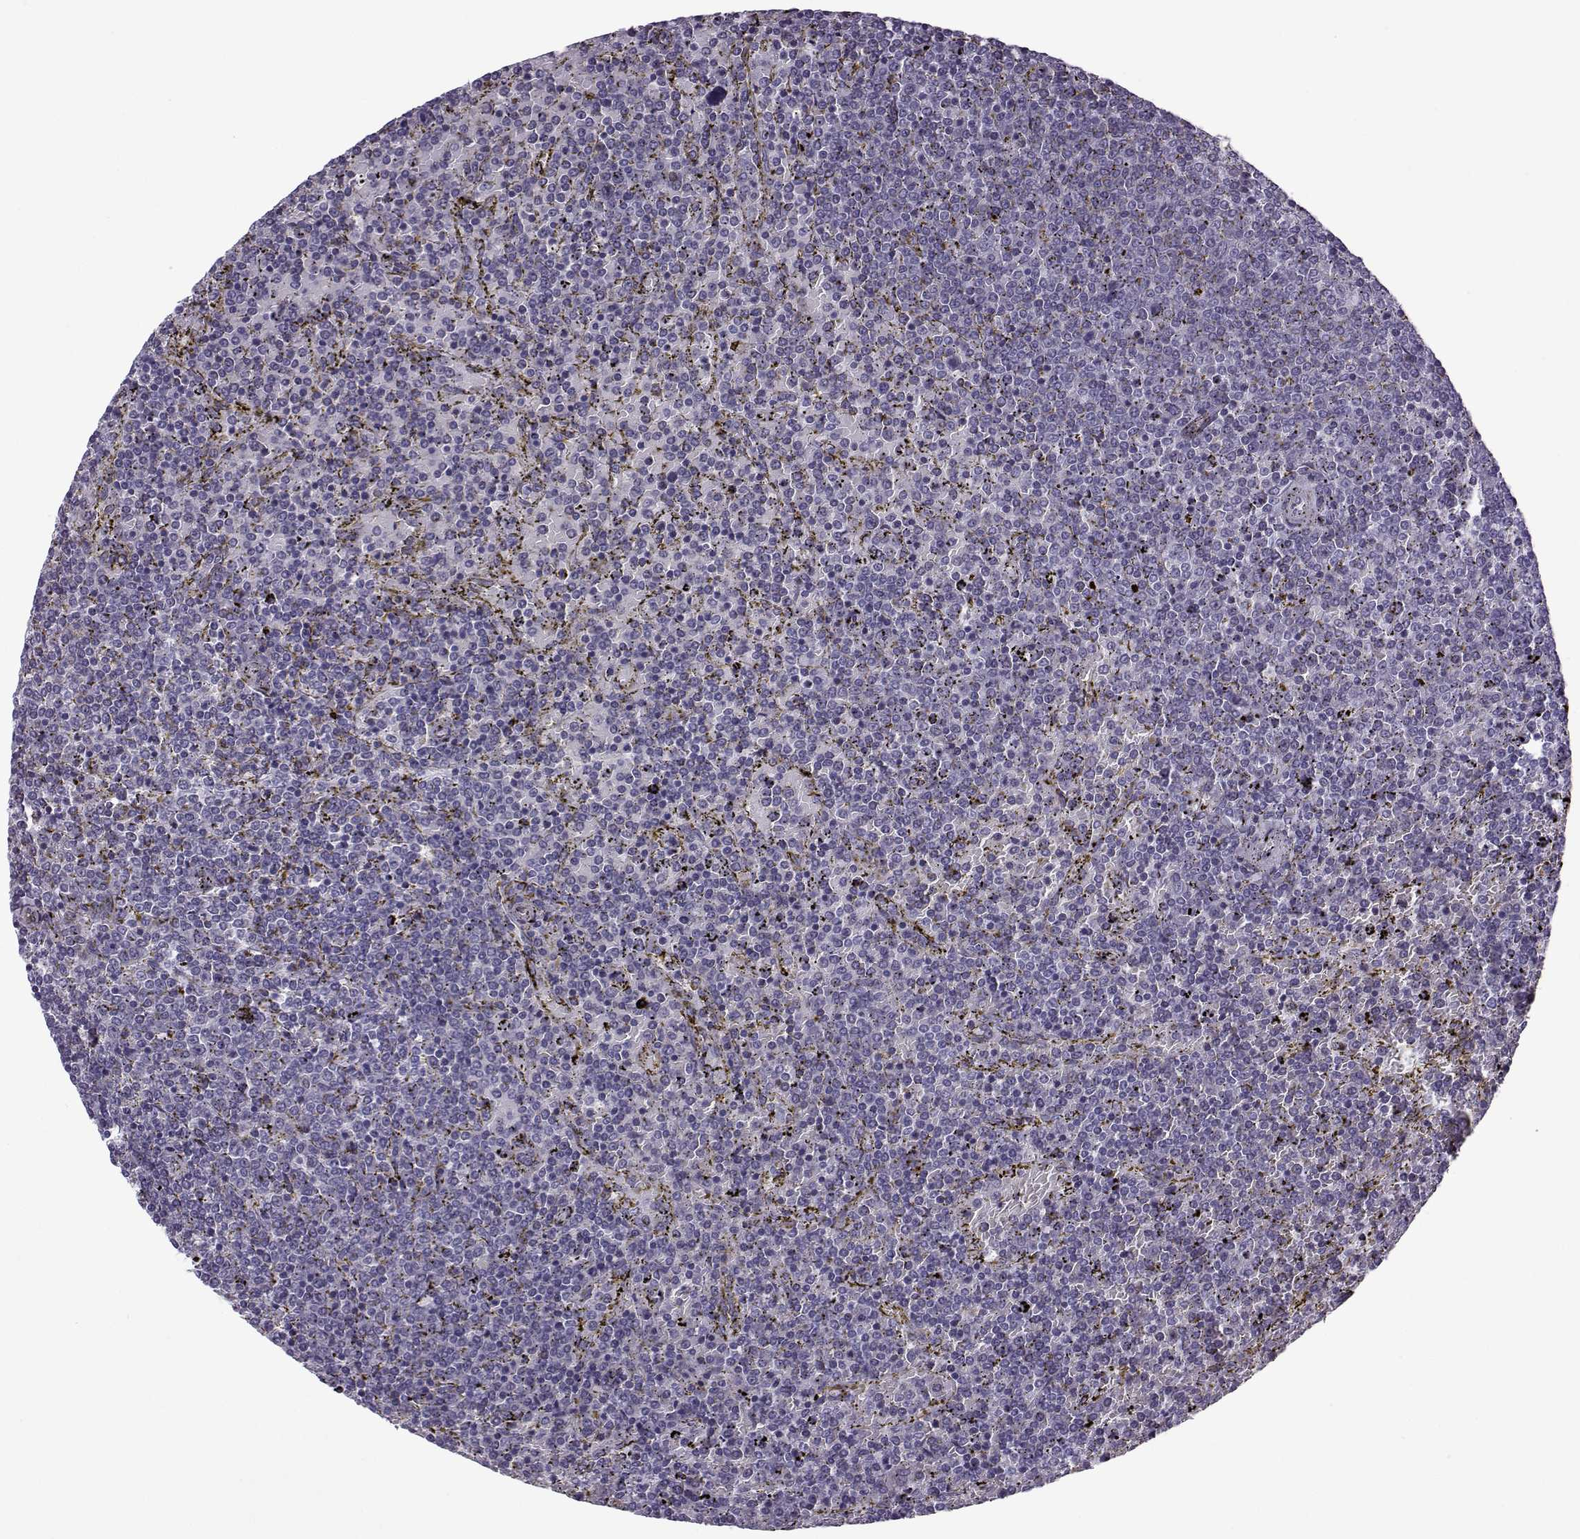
{"staining": {"intensity": "negative", "quantity": "none", "location": "none"}, "tissue": "lymphoma", "cell_type": "Tumor cells", "image_type": "cancer", "snomed": [{"axis": "morphology", "description": "Malignant lymphoma, non-Hodgkin's type, Low grade"}, {"axis": "topography", "description": "Spleen"}], "caption": "A high-resolution image shows immunohistochemistry (IHC) staining of lymphoma, which exhibits no significant expression in tumor cells.", "gene": "OIP5", "patient": {"sex": "female", "age": 77}}